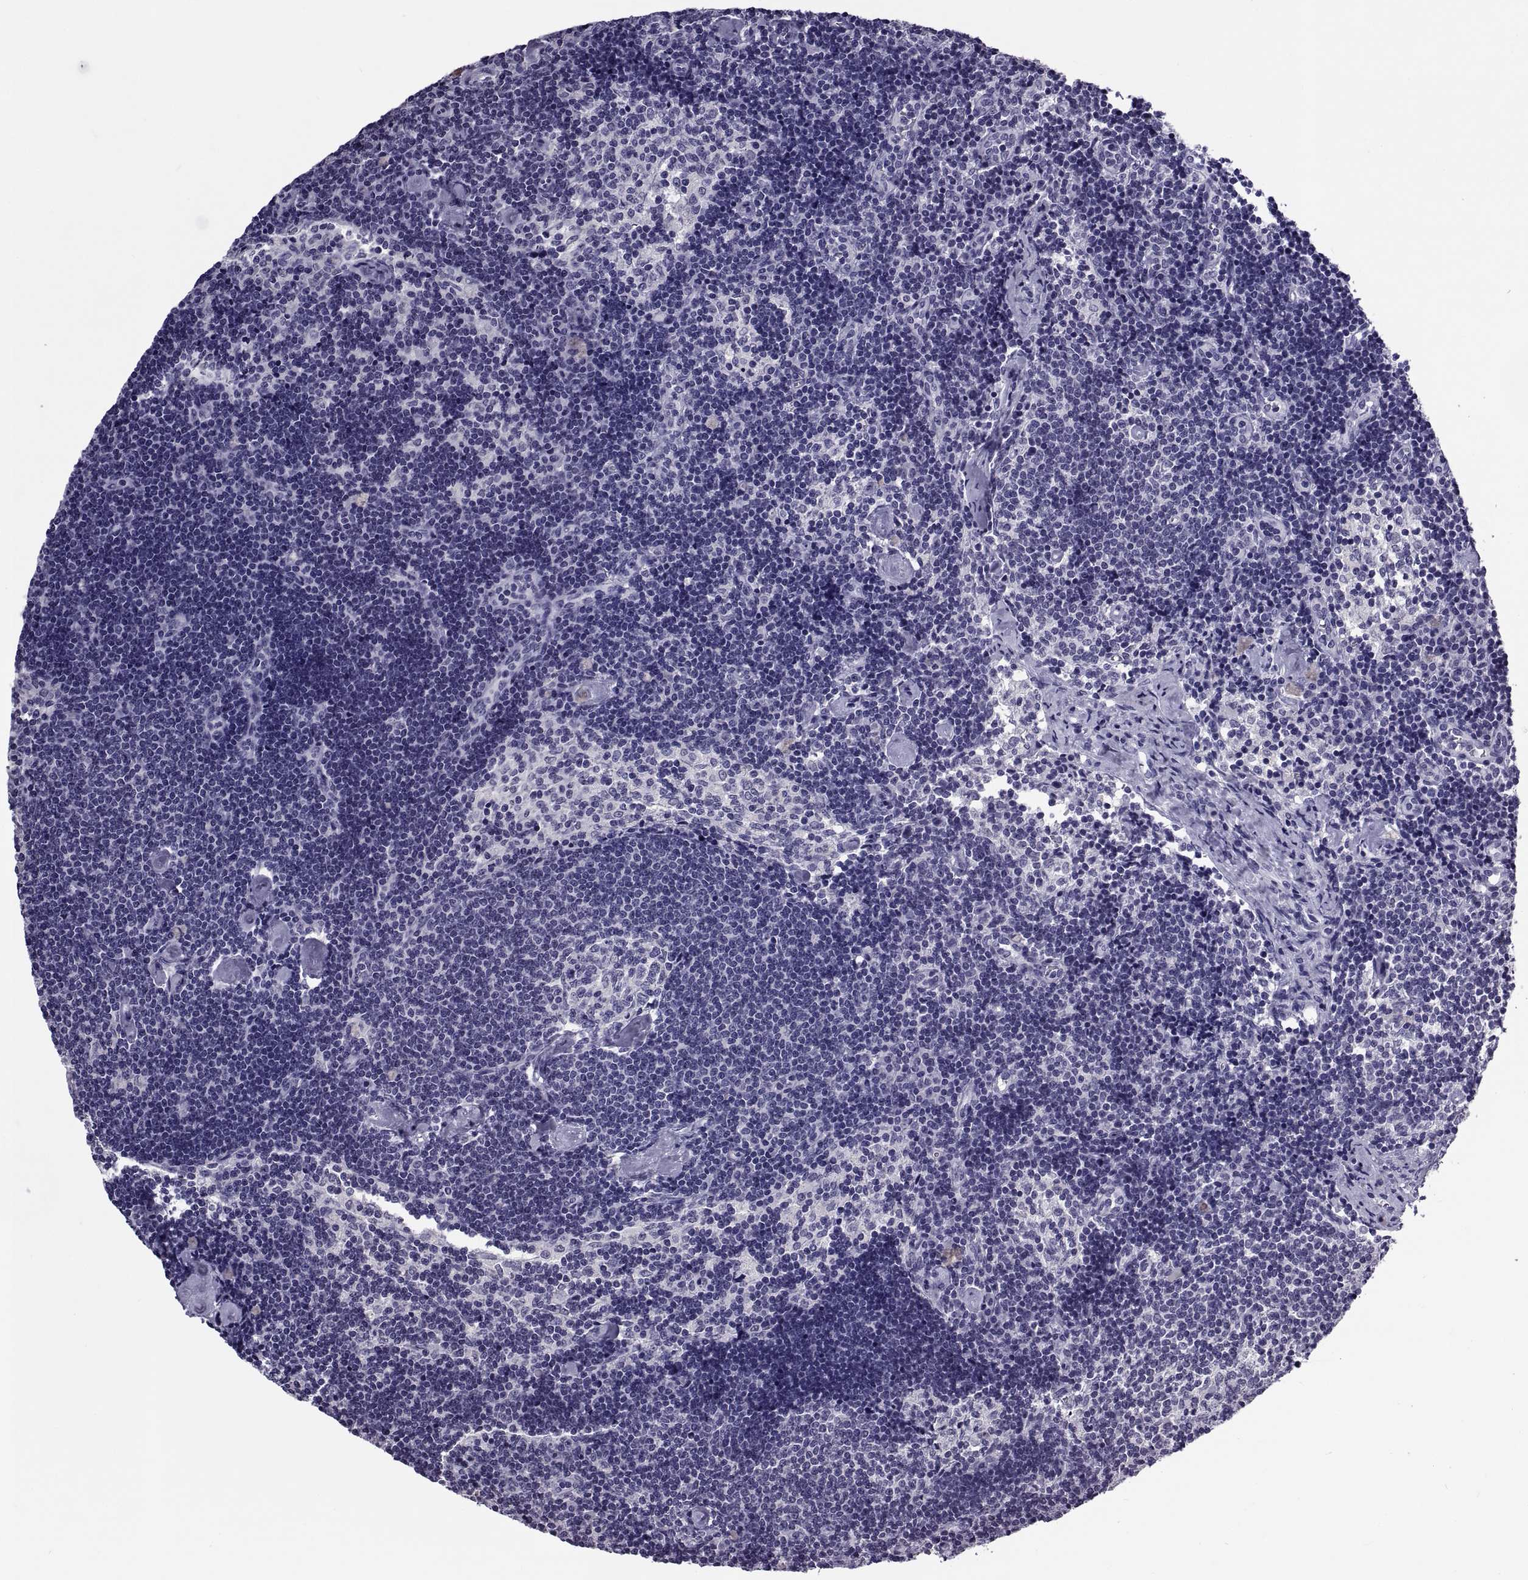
{"staining": {"intensity": "negative", "quantity": "none", "location": "none"}, "tissue": "lymph node", "cell_type": "Germinal center cells", "image_type": "normal", "snomed": [{"axis": "morphology", "description": "Normal tissue, NOS"}, {"axis": "topography", "description": "Lymph node"}], "caption": "An image of human lymph node is negative for staining in germinal center cells. (Brightfield microscopy of DAB immunohistochemistry (IHC) at high magnification).", "gene": "TGFBR3L", "patient": {"sex": "female", "age": 42}}